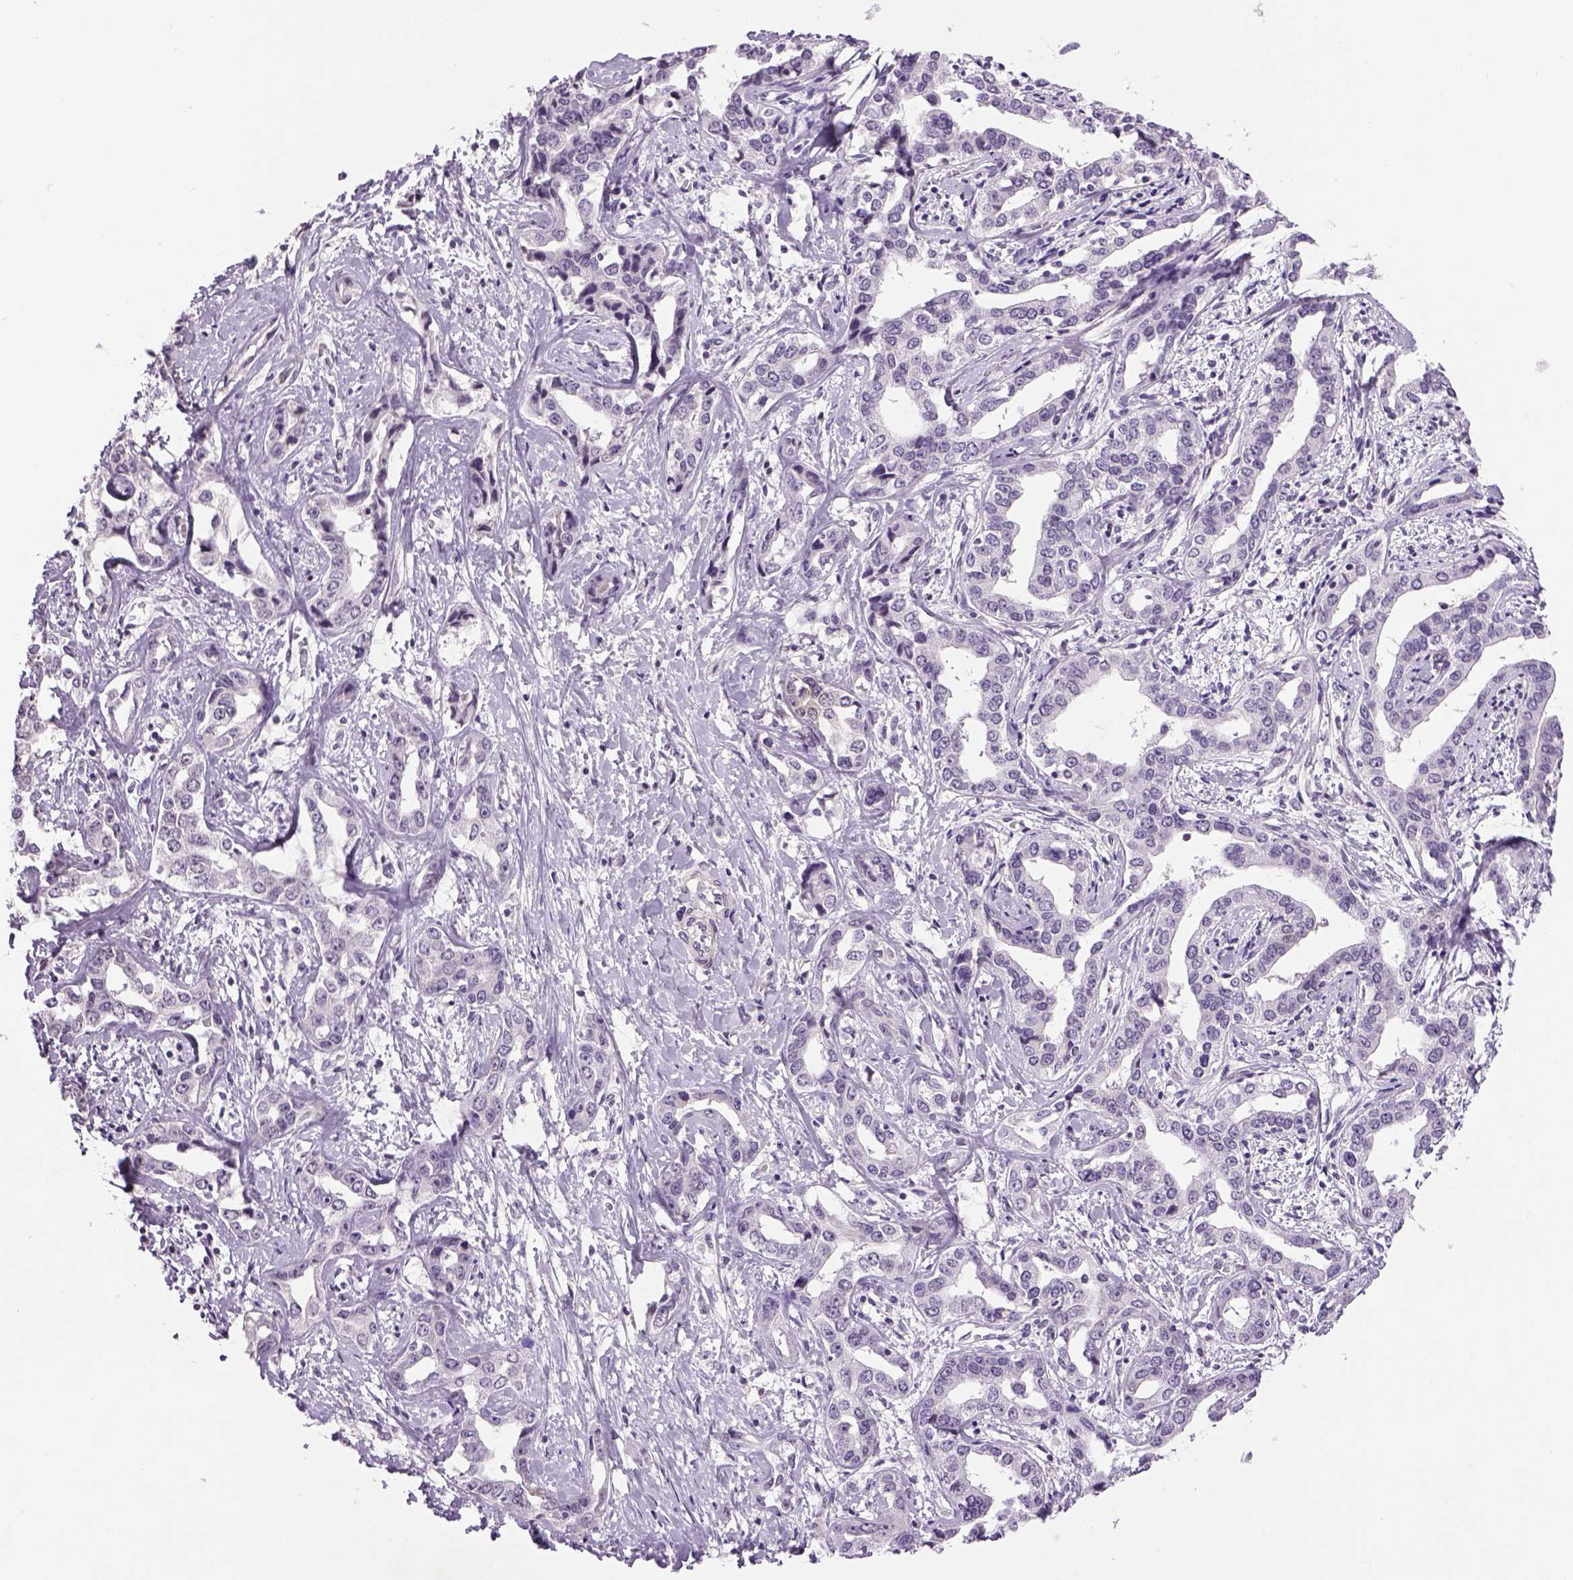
{"staining": {"intensity": "negative", "quantity": "none", "location": "none"}, "tissue": "liver cancer", "cell_type": "Tumor cells", "image_type": "cancer", "snomed": [{"axis": "morphology", "description": "Cholangiocarcinoma"}, {"axis": "topography", "description": "Liver"}], "caption": "The histopathology image reveals no staining of tumor cells in liver cancer. (DAB (3,3'-diaminobenzidine) immunohistochemistry visualized using brightfield microscopy, high magnification).", "gene": "PRRT1", "patient": {"sex": "male", "age": 59}}